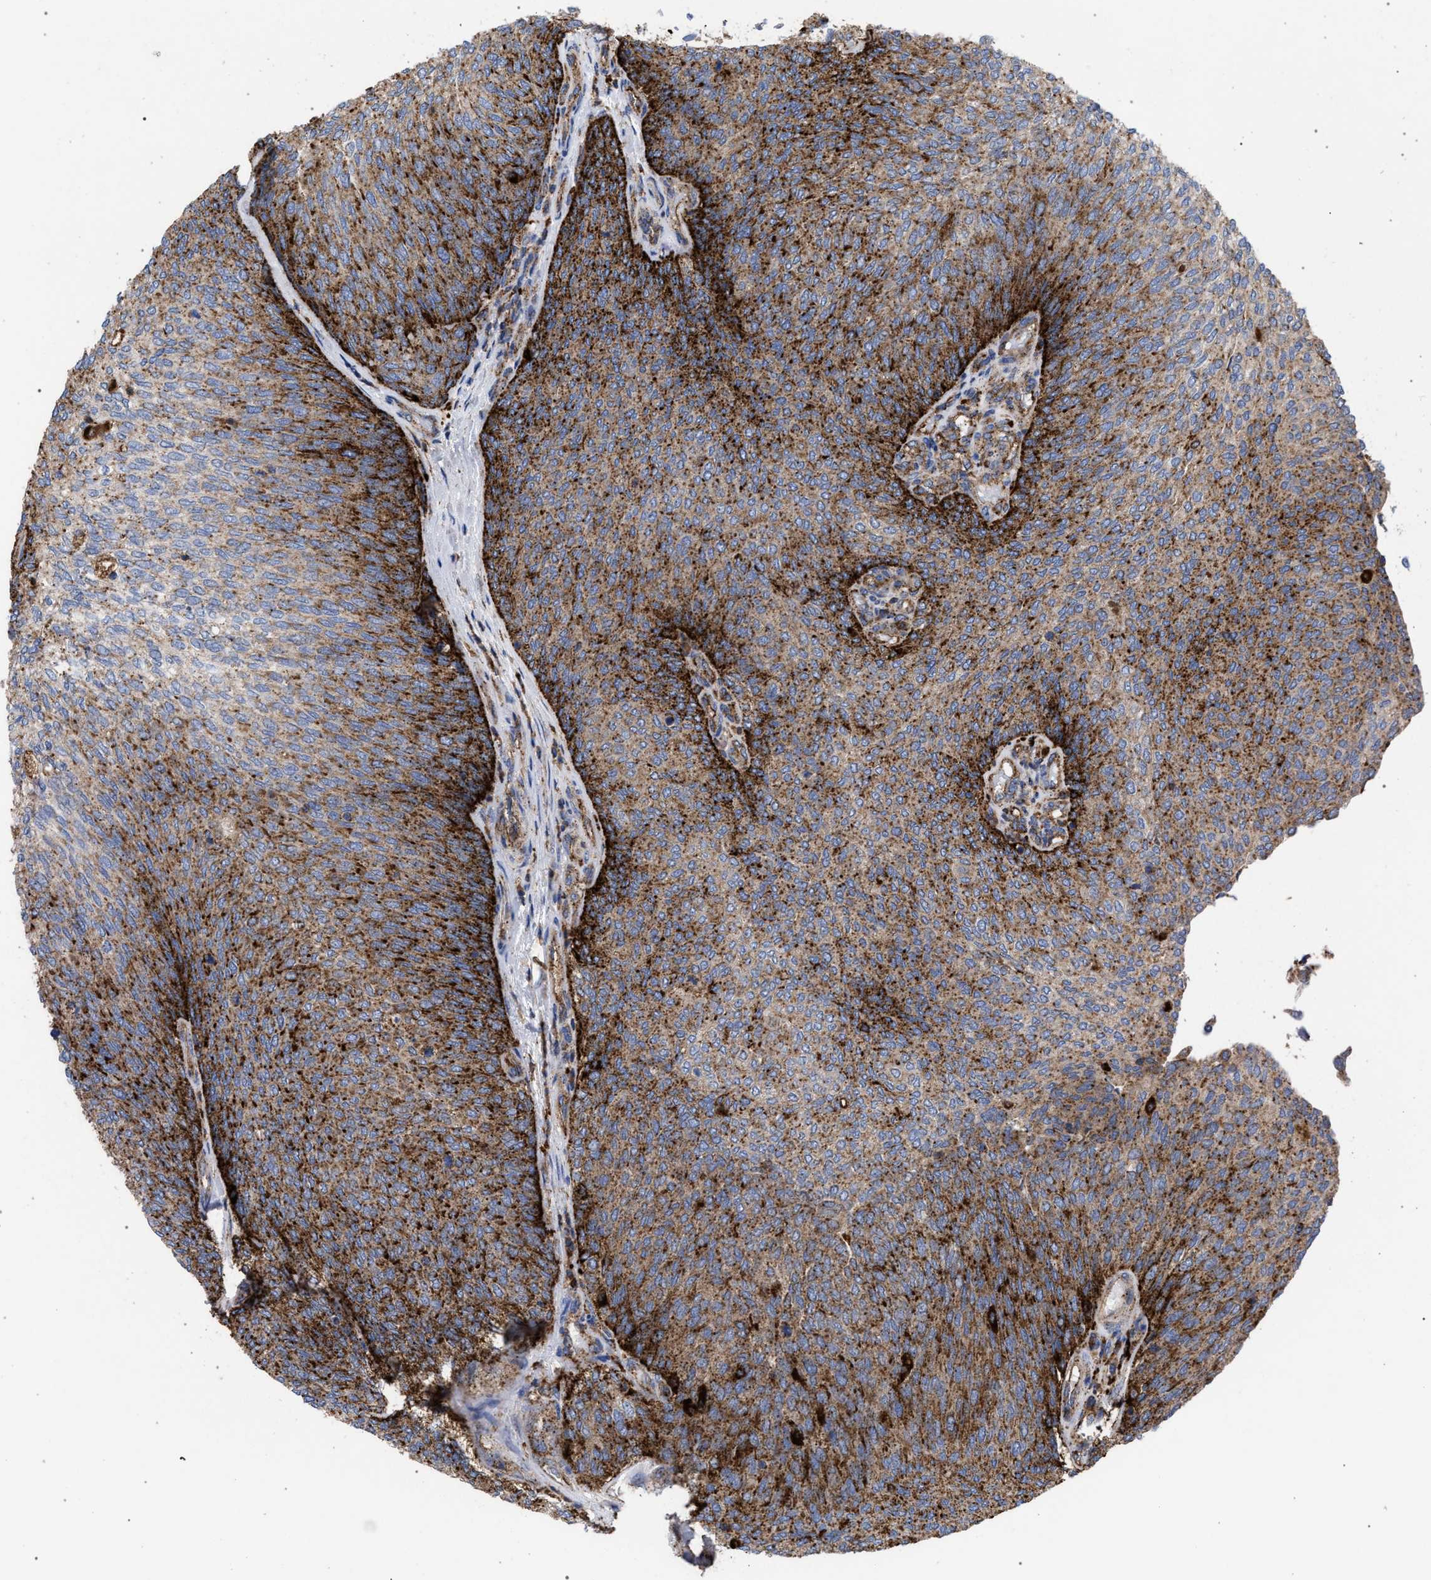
{"staining": {"intensity": "strong", "quantity": "25%-75%", "location": "cytoplasmic/membranous"}, "tissue": "urothelial cancer", "cell_type": "Tumor cells", "image_type": "cancer", "snomed": [{"axis": "morphology", "description": "Urothelial carcinoma, Low grade"}, {"axis": "topography", "description": "Urinary bladder"}], "caption": "A brown stain highlights strong cytoplasmic/membranous positivity of a protein in urothelial carcinoma (low-grade) tumor cells.", "gene": "PPT1", "patient": {"sex": "female", "age": 79}}